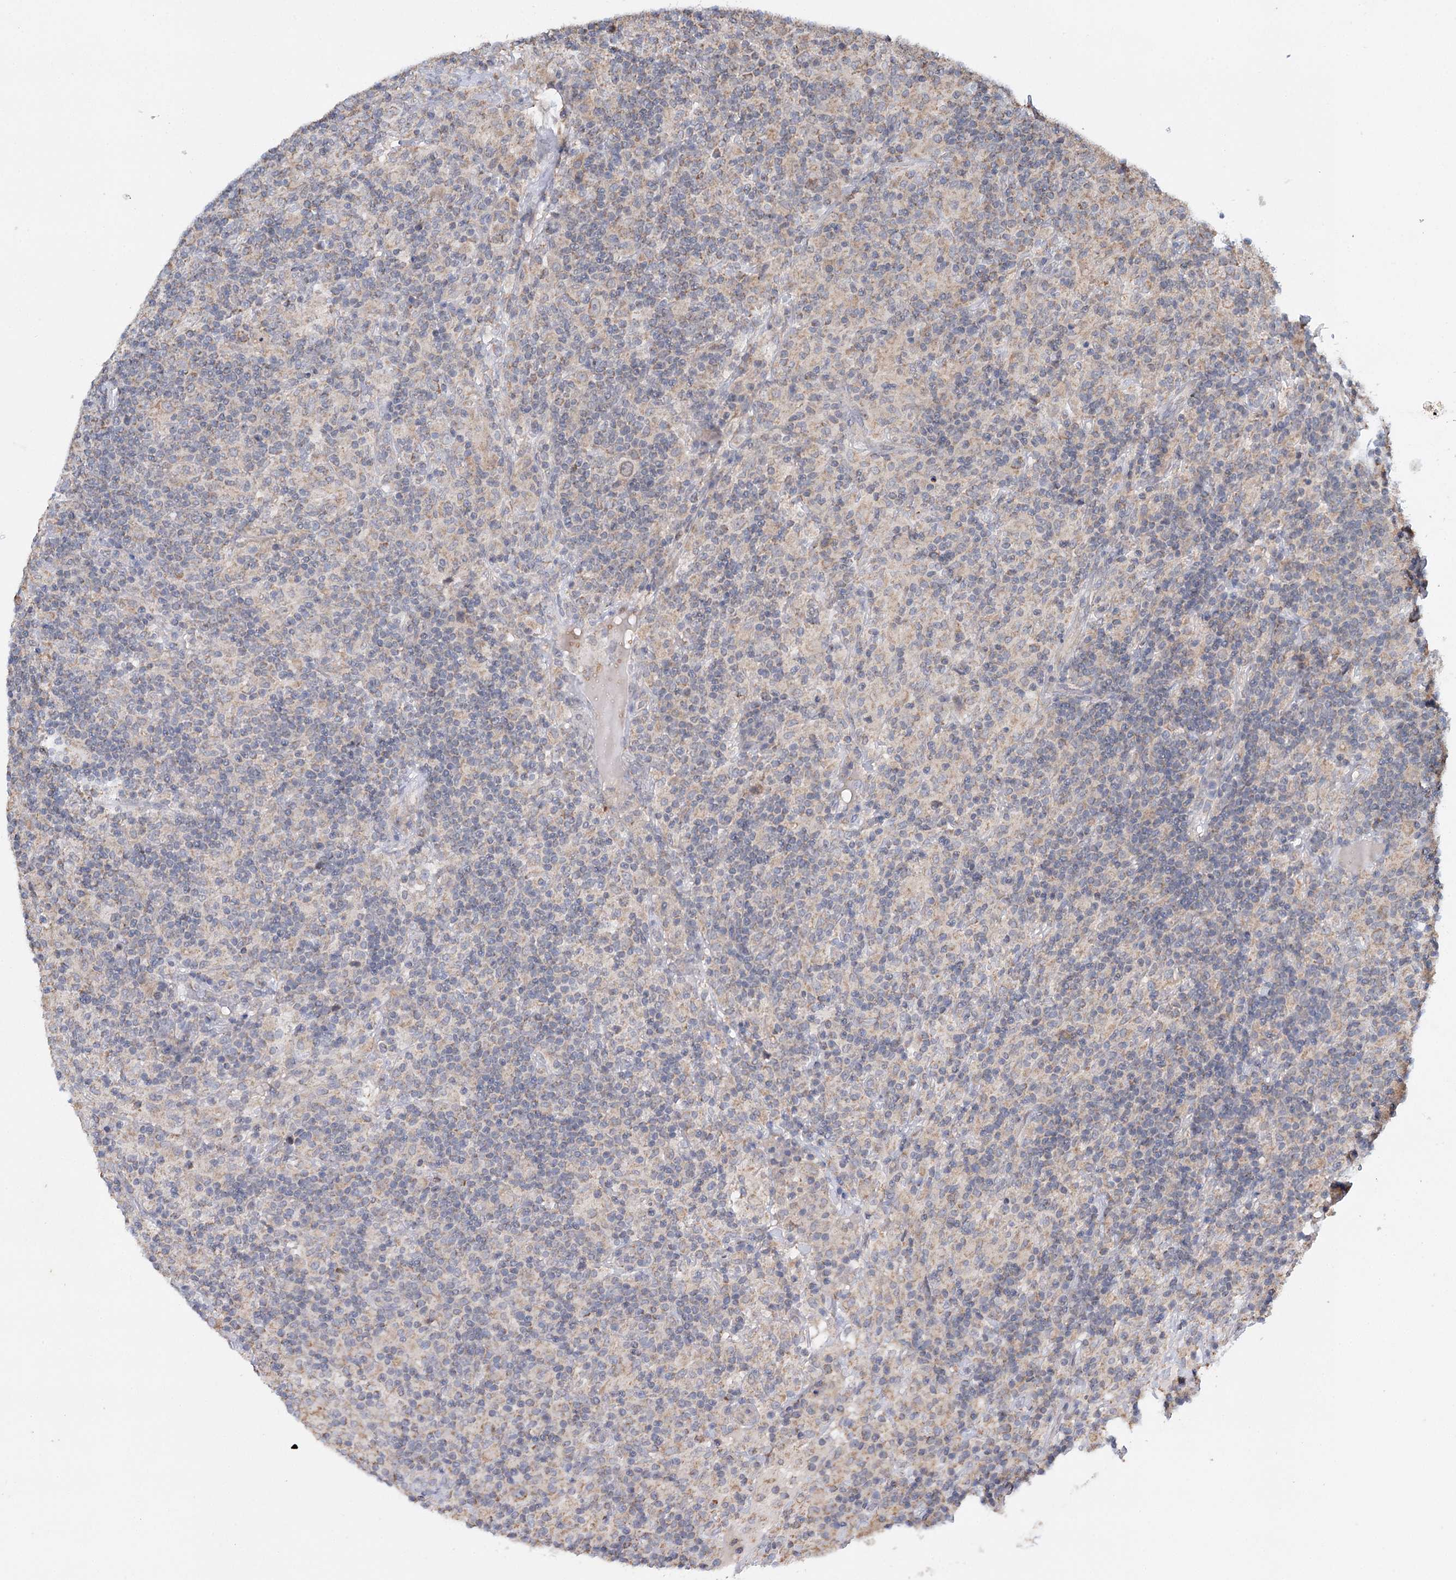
{"staining": {"intensity": "weak", "quantity": "25%-75%", "location": "cytoplasmic/membranous"}, "tissue": "lymphoma", "cell_type": "Tumor cells", "image_type": "cancer", "snomed": [{"axis": "morphology", "description": "Hodgkin's disease, NOS"}, {"axis": "topography", "description": "Lymph node"}], "caption": "Protein expression by immunohistochemistry (IHC) displays weak cytoplasmic/membranous staining in approximately 25%-75% of tumor cells in lymphoma.", "gene": "PIK3CB", "patient": {"sex": "male", "age": 70}}